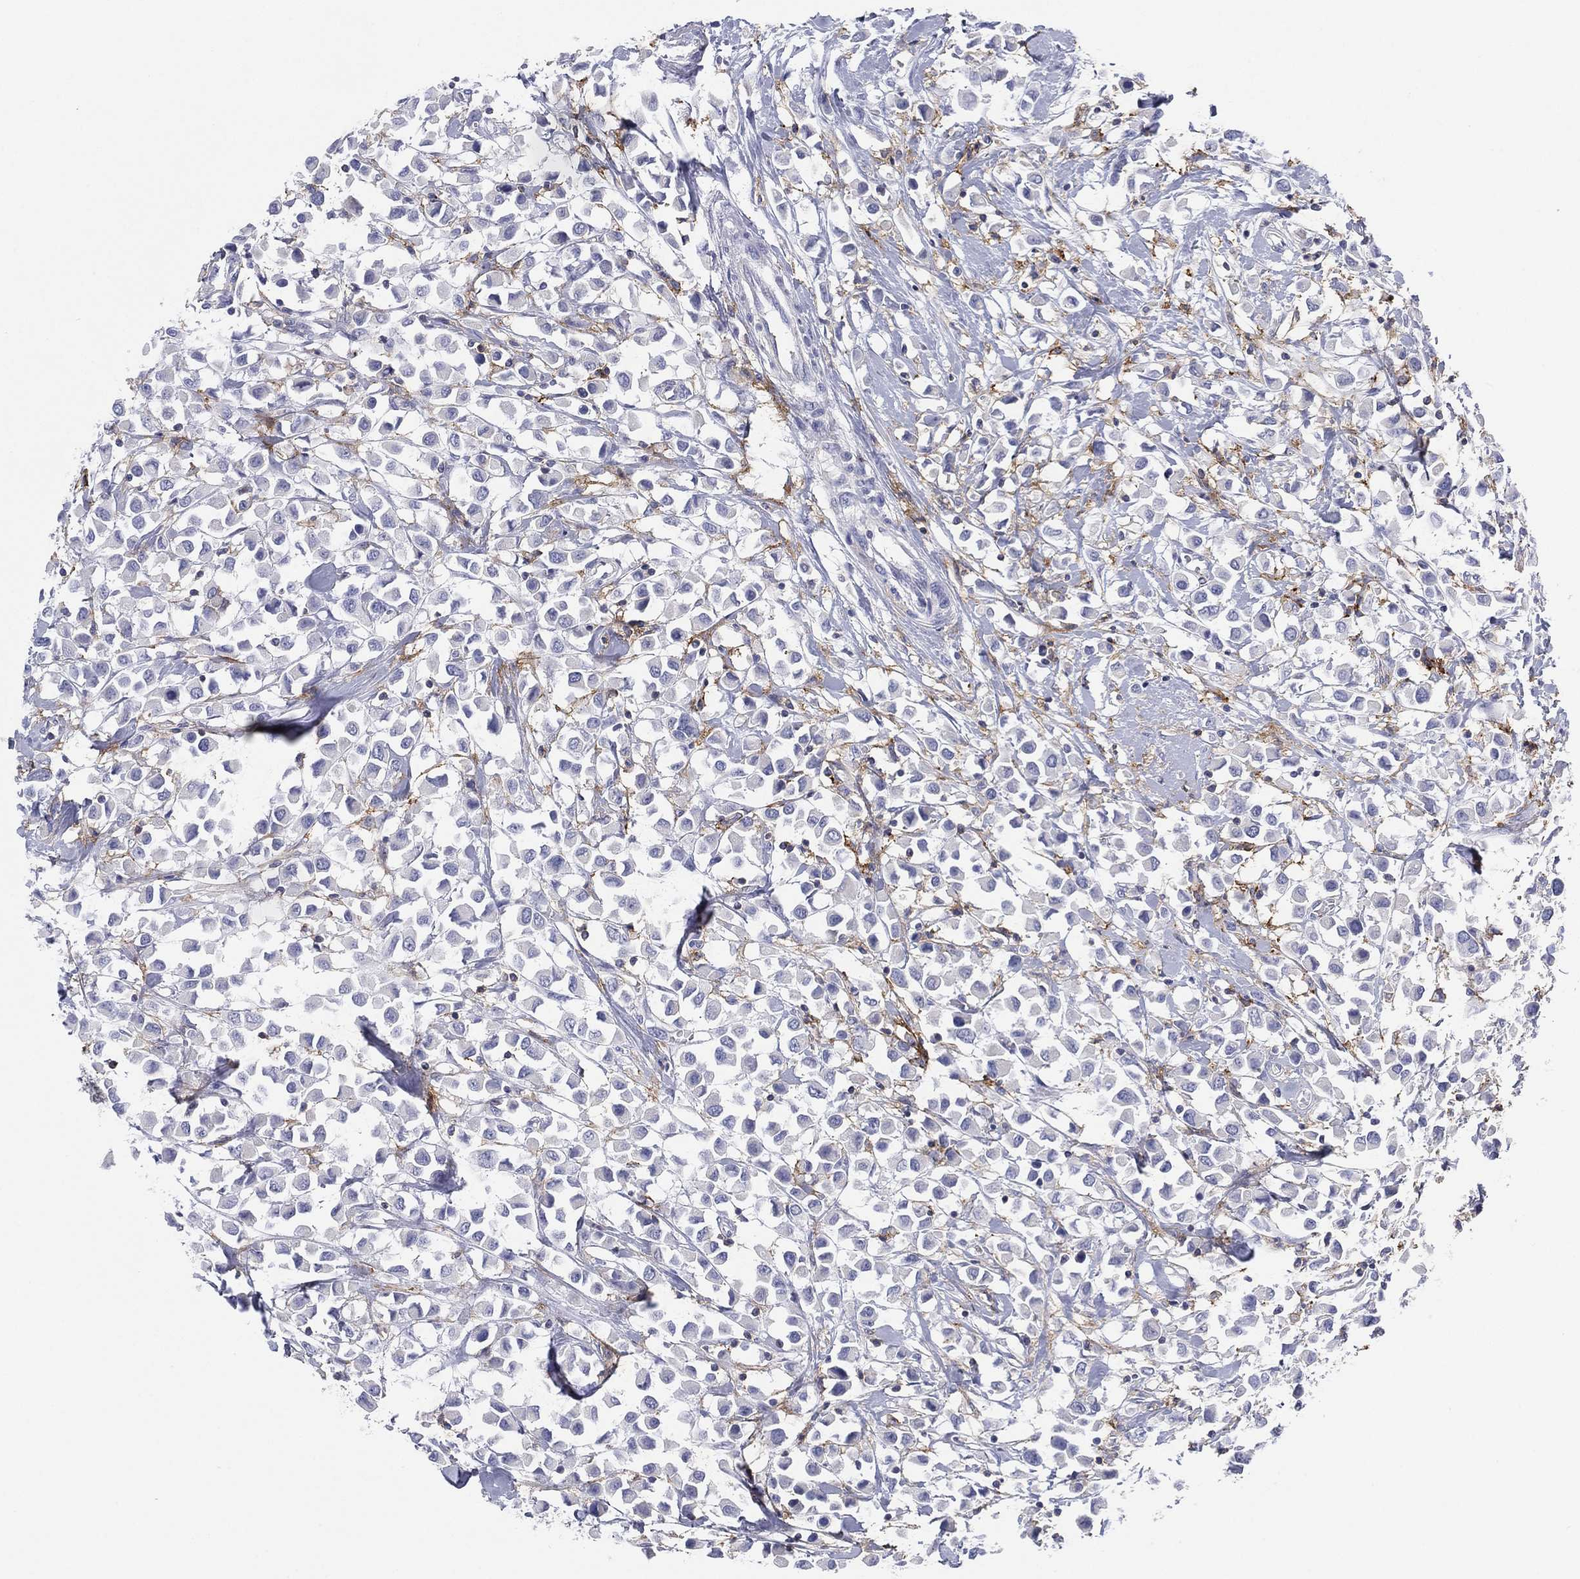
{"staining": {"intensity": "negative", "quantity": "none", "location": "none"}, "tissue": "breast cancer", "cell_type": "Tumor cells", "image_type": "cancer", "snomed": [{"axis": "morphology", "description": "Duct carcinoma"}, {"axis": "topography", "description": "Breast"}], "caption": "This is an IHC micrograph of human breast intraductal carcinoma. There is no expression in tumor cells.", "gene": "SELPLG", "patient": {"sex": "female", "age": 61}}